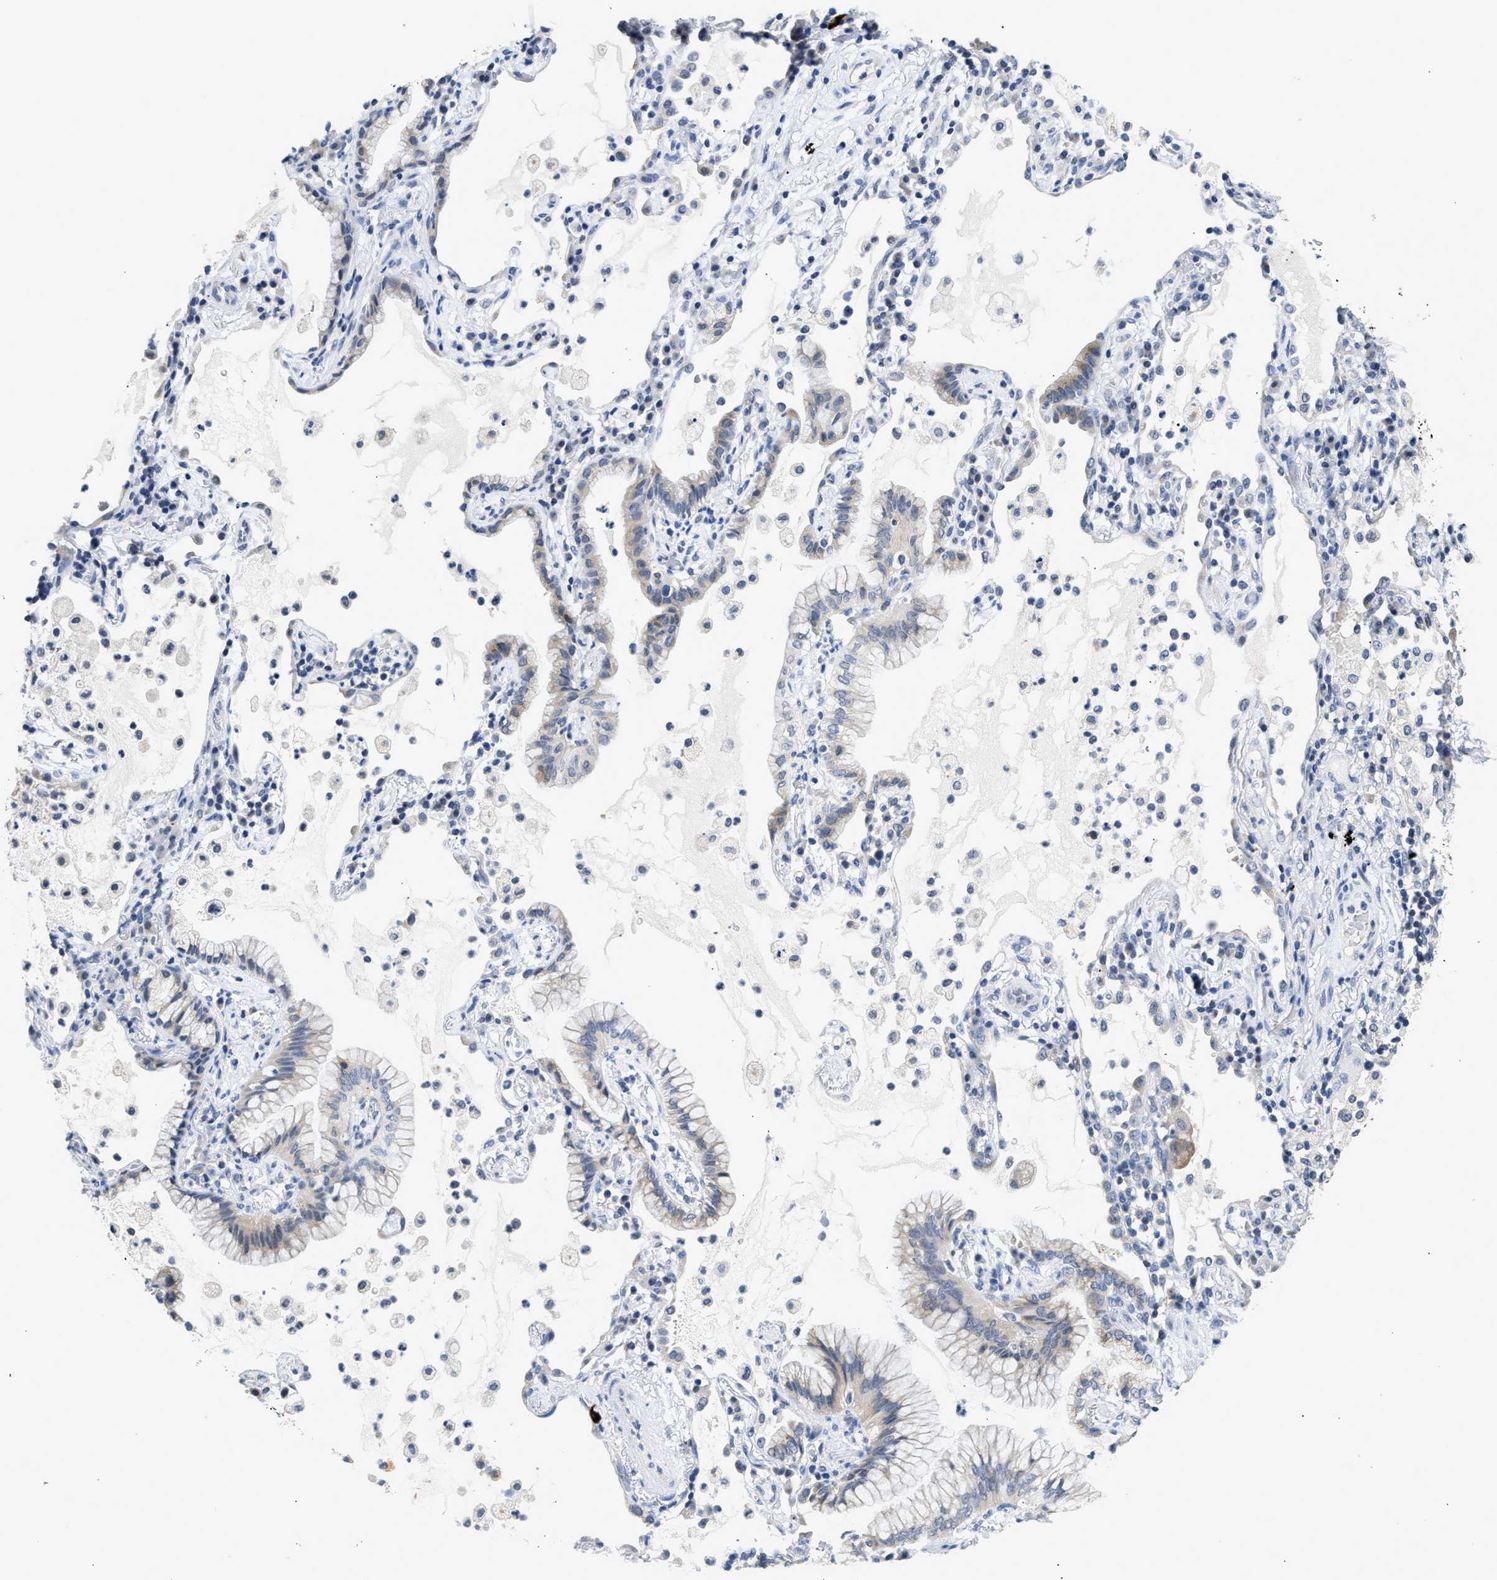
{"staining": {"intensity": "weak", "quantity": "<25%", "location": "cytoplasmic/membranous"}, "tissue": "lung cancer", "cell_type": "Tumor cells", "image_type": "cancer", "snomed": [{"axis": "morphology", "description": "Adenocarcinoma, NOS"}, {"axis": "topography", "description": "Lung"}], "caption": "High magnification brightfield microscopy of lung cancer (adenocarcinoma) stained with DAB (brown) and counterstained with hematoxylin (blue): tumor cells show no significant staining.", "gene": "PPM1L", "patient": {"sex": "female", "age": 70}}